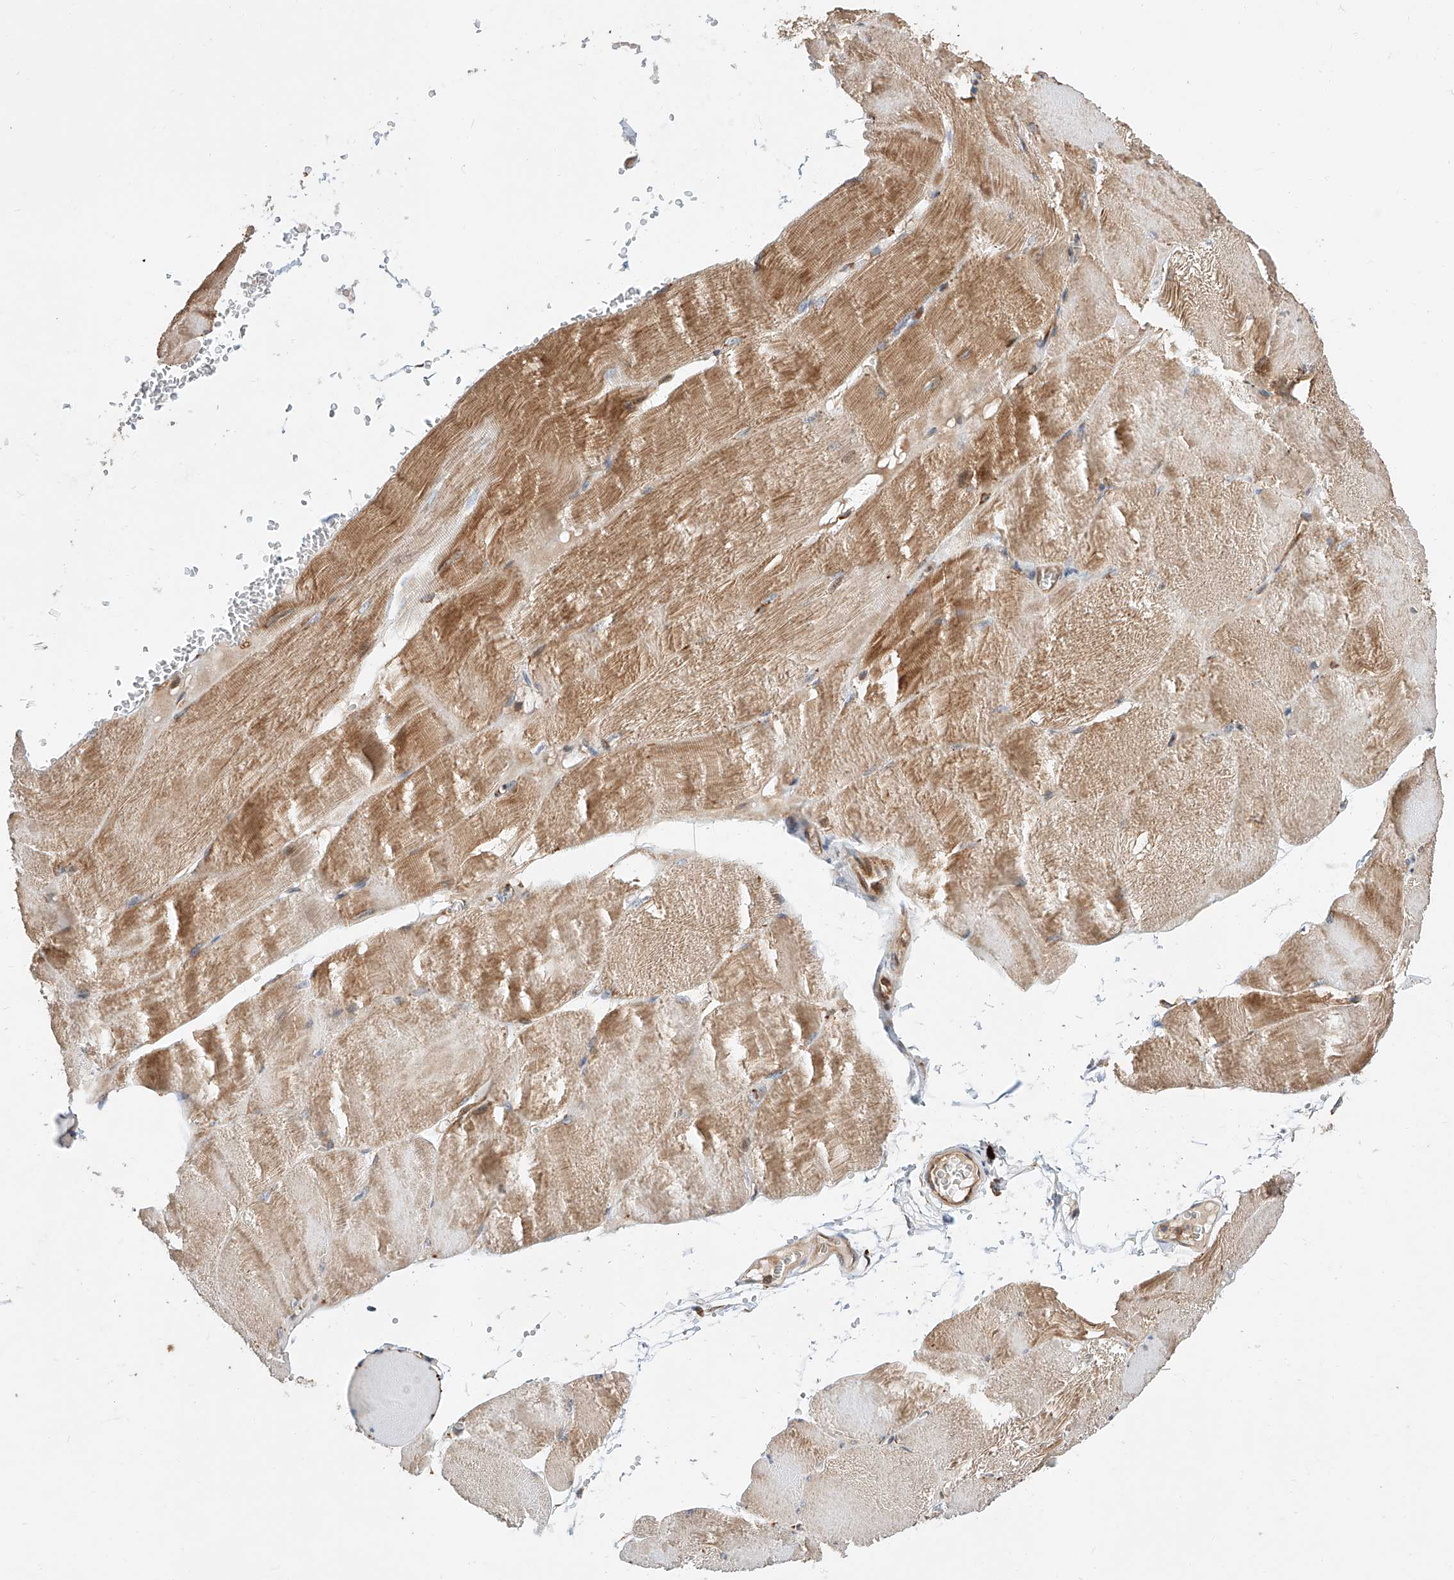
{"staining": {"intensity": "moderate", "quantity": ">75%", "location": "cytoplasmic/membranous"}, "tissue": "skeletal muscle", "cell_type": "Myocytes", "image_type": "normal", "snomed": [{"axis": "morphology", "description": "Normal tissue, NOS"}, {"axis": "morphology", "description": "Basal cell carcinoma"}, {"axis": "topography", "description": "Skeletal muscle"}], "caption": "Skeletal muscle stained for a protein demonstrates moderate cytoplasmic/membranous positivity in myocytes. (DAB (3,3'-diaminobenzidine) = brown stain, brightfield microscopy at high magnification).", "gene": "DIRAS3", "patient": {"sex": "female", "age": 64}}